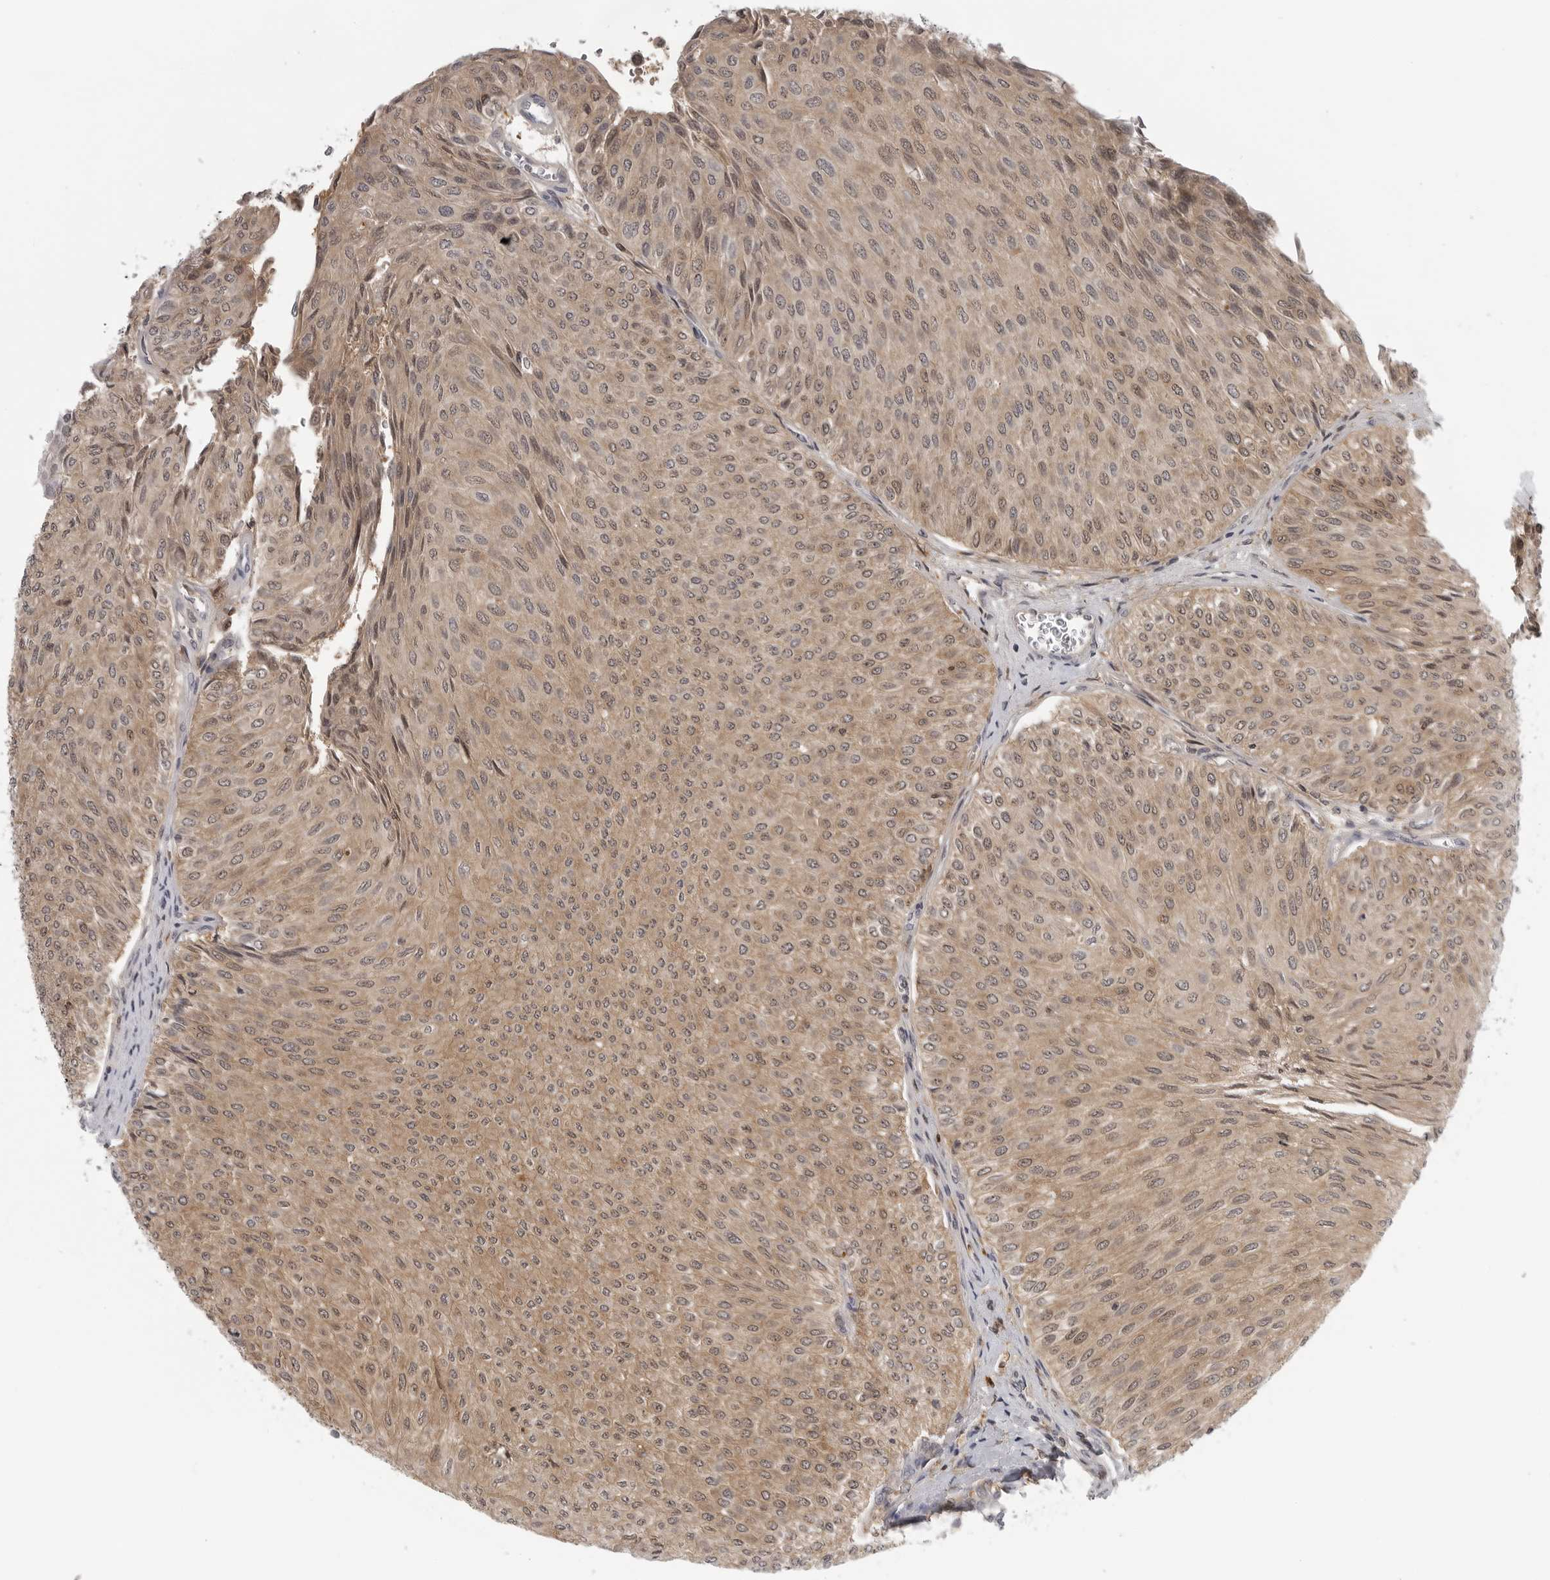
{"staining": {"intensity": "moderate", "quantity": ">75%", "location": "cytoplasmic/membranous,nuclear"}, "tissue": "urothelial cancer", "cell_type": "Tumor cells", "image_type": "cancer", "snomed": [{"axis": "morphology", "description": "Urothelial carcinoma, Low grade"}, {"axis": "topography", "description": "Urinary bladder"}], "caption": "High-magnification brightfield microscopy of urothelial carcinoma (low-grade) stained with DAB (3,3'-diaminobenzidine) (brown) and counterstained with hematoxylin (blue). tumor cells exhibit moderate cytoplasmic/membranous and nuclear staining is present in about>75% of cells.", "gene": "CTIF", "patient": {"sex": "male", "age": 78}}